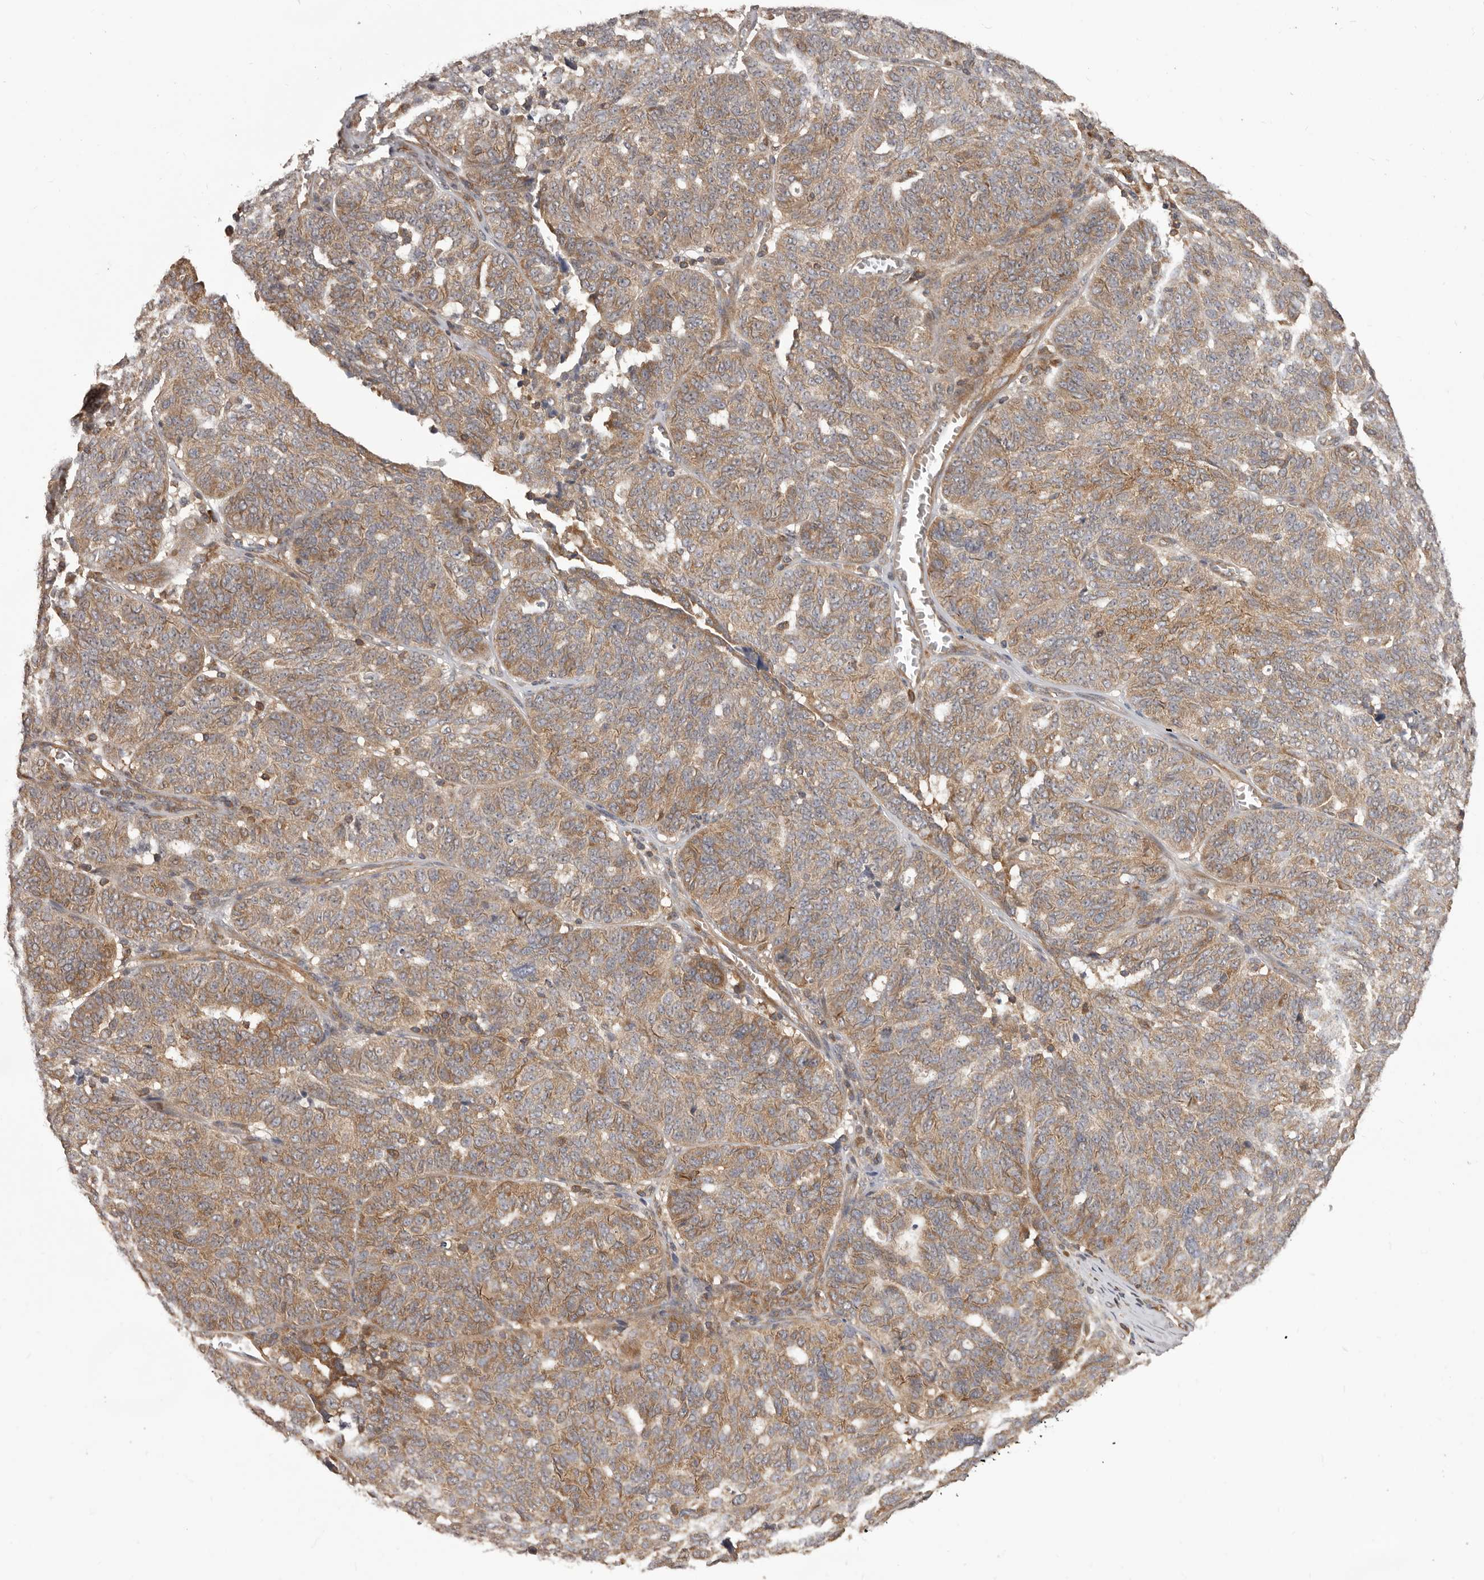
{"staining": {"intensity": "moderate", "quantity": ">75%", "location": "cytoplasmic/membranous"}, "tissue": "ovarian cancer", "cell_type": "Tumor cells", "image_type": "cancer", "snomed": [{"axis": "morphology", "description": "Cystadenocarcinoma, serous, NOS"}, {"axis": "topography", "description": "Ovary"}], "caption": "Serous cystadenocarcinoma (ovarian) tissue reveals moderate cytoplasmic/membranous staining in about >75% of tumor cells, visualized by immunohistochemistry.", "gene": "HBS1L", "patient": {"sex": "female", "age": 59}}